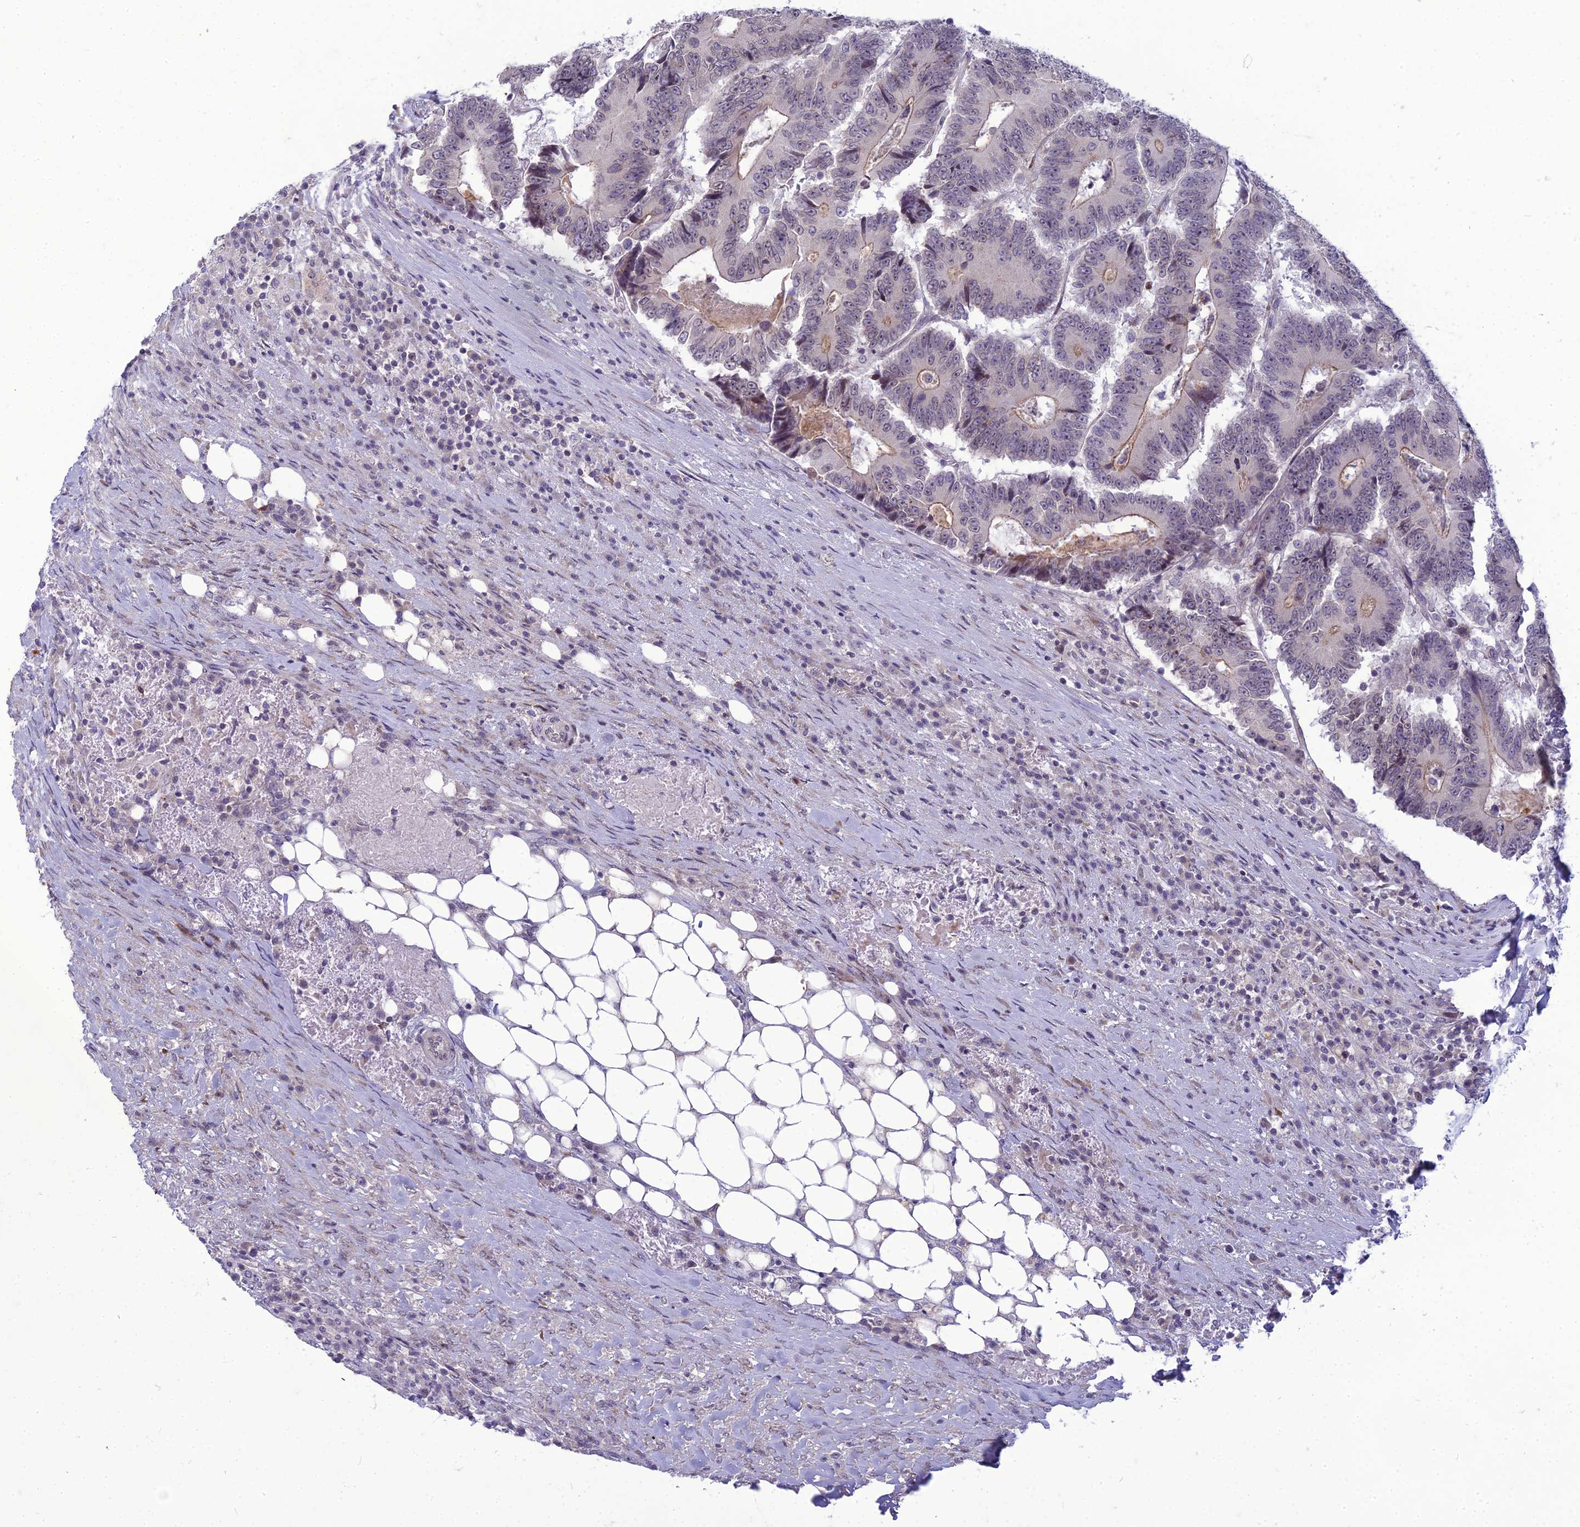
{"staining": {"intensity": "moderate", "quantity": "<25%", "location": "cytoplasmic/membranous"}, "tissue": "colorectal cancer", "cell_type": "Tumor cells", "image_type": "cancer", "snomed": [{"axis": "morphology", "description": "Adenocarcinoma, NOS"}, {"axis": "topography", "description": "Colon"}], "caption": "Adenocarcinoma (colorectal) tissue demonstrates moderate cytoplasmic/membranous positivity in approximately <25% of tumor cells, visualized by immunohistochemistry.", "gene": "DTX2", "patient": {"sex": "male", "age": 83}}